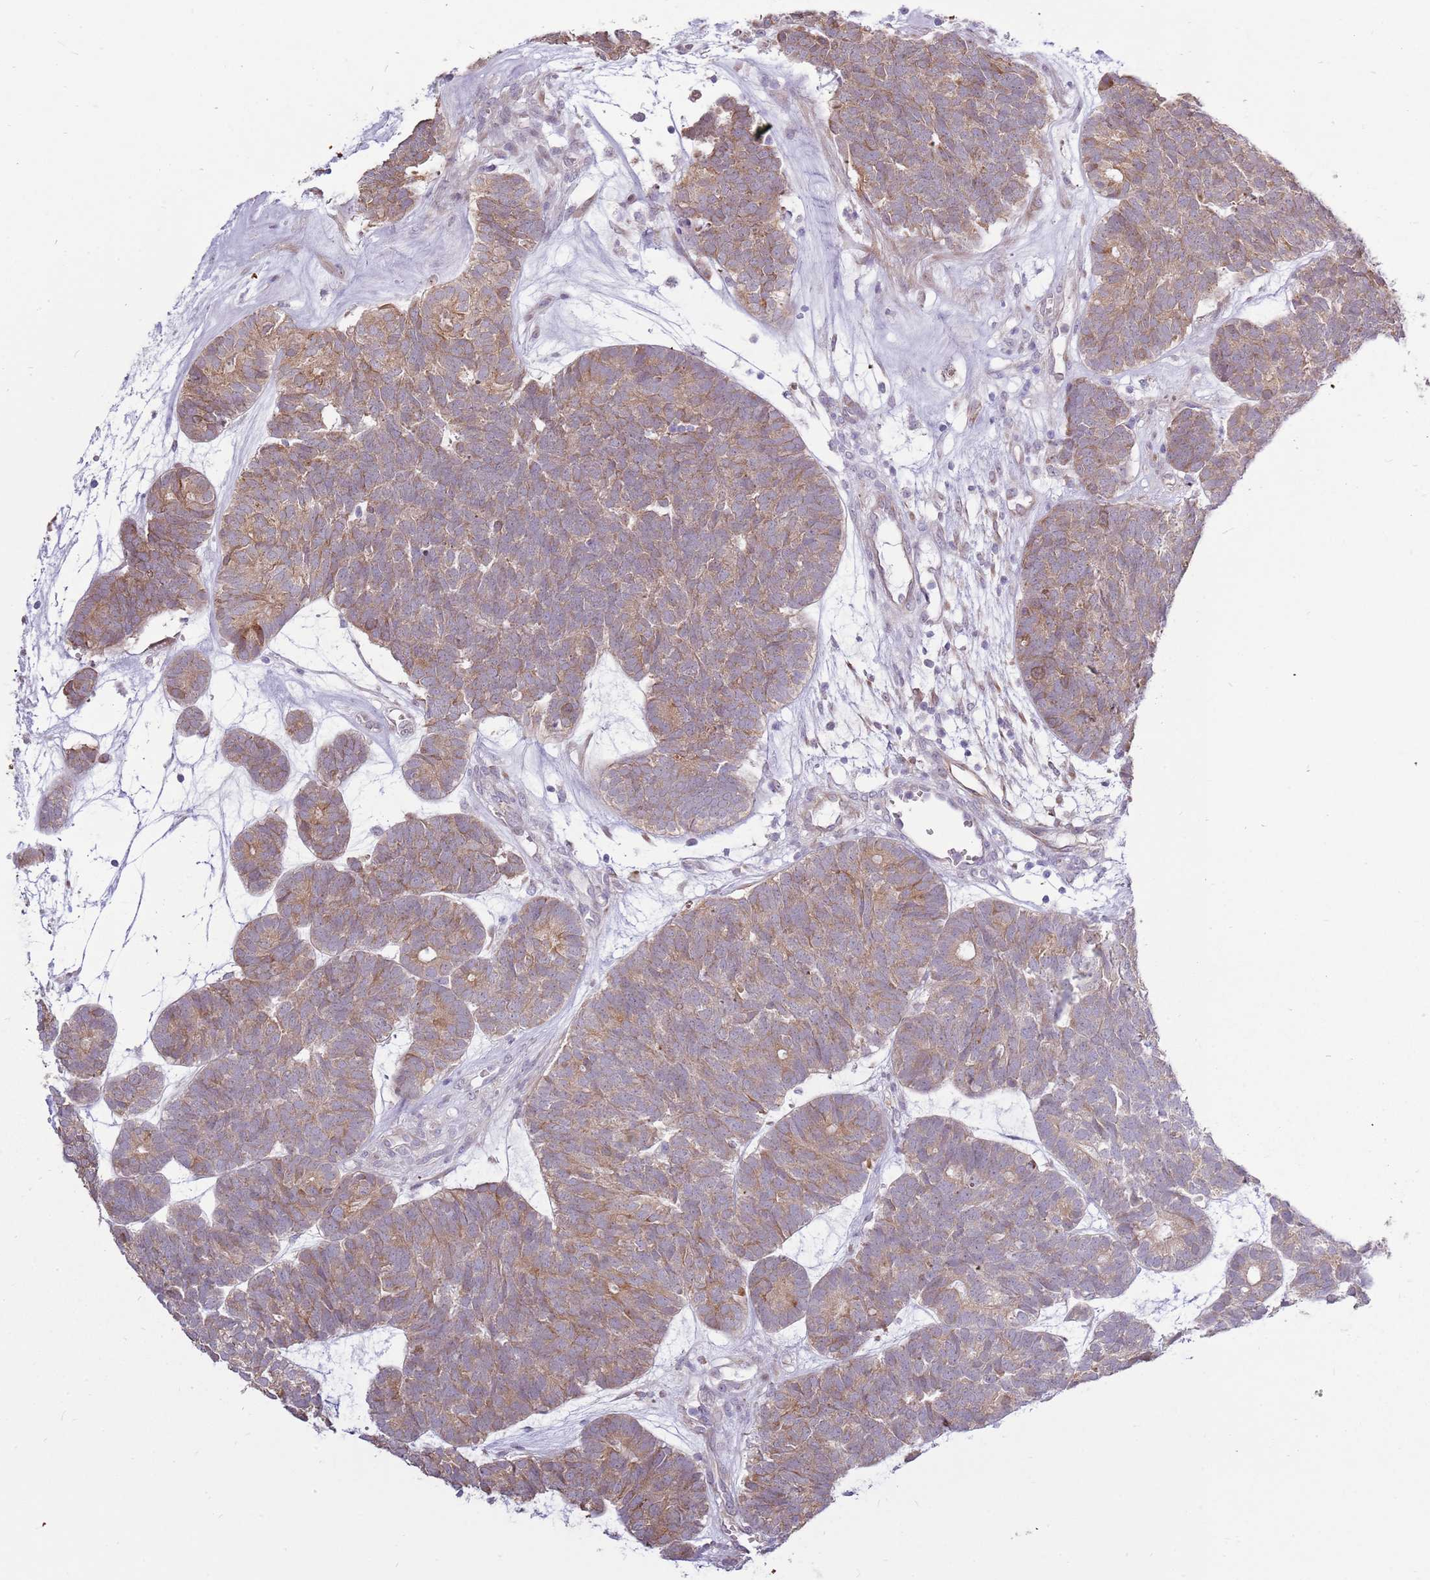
{"staining": {"intensity": "moderate", "quantity": ">75%", "location": "cytoplasmic/membranous"}, "tissue": "head and neck cancer", "cell_type": "Tumor cells", "image_type": "cancer", "snomed": [{"axis": "morphology", "description": "Adenocarcinoma, NOS"}, {"axis": "topography", "description": "Head-Neck"}], "caption": "There is medium levels of moderate cytoplasmic/membranous positivity in tumor cells of head and neck cancer, as demonstrated by immunohistochemical staining (brown color).", "gene": "UGGT2", "patient": {"sex": "female", "age": 81}}